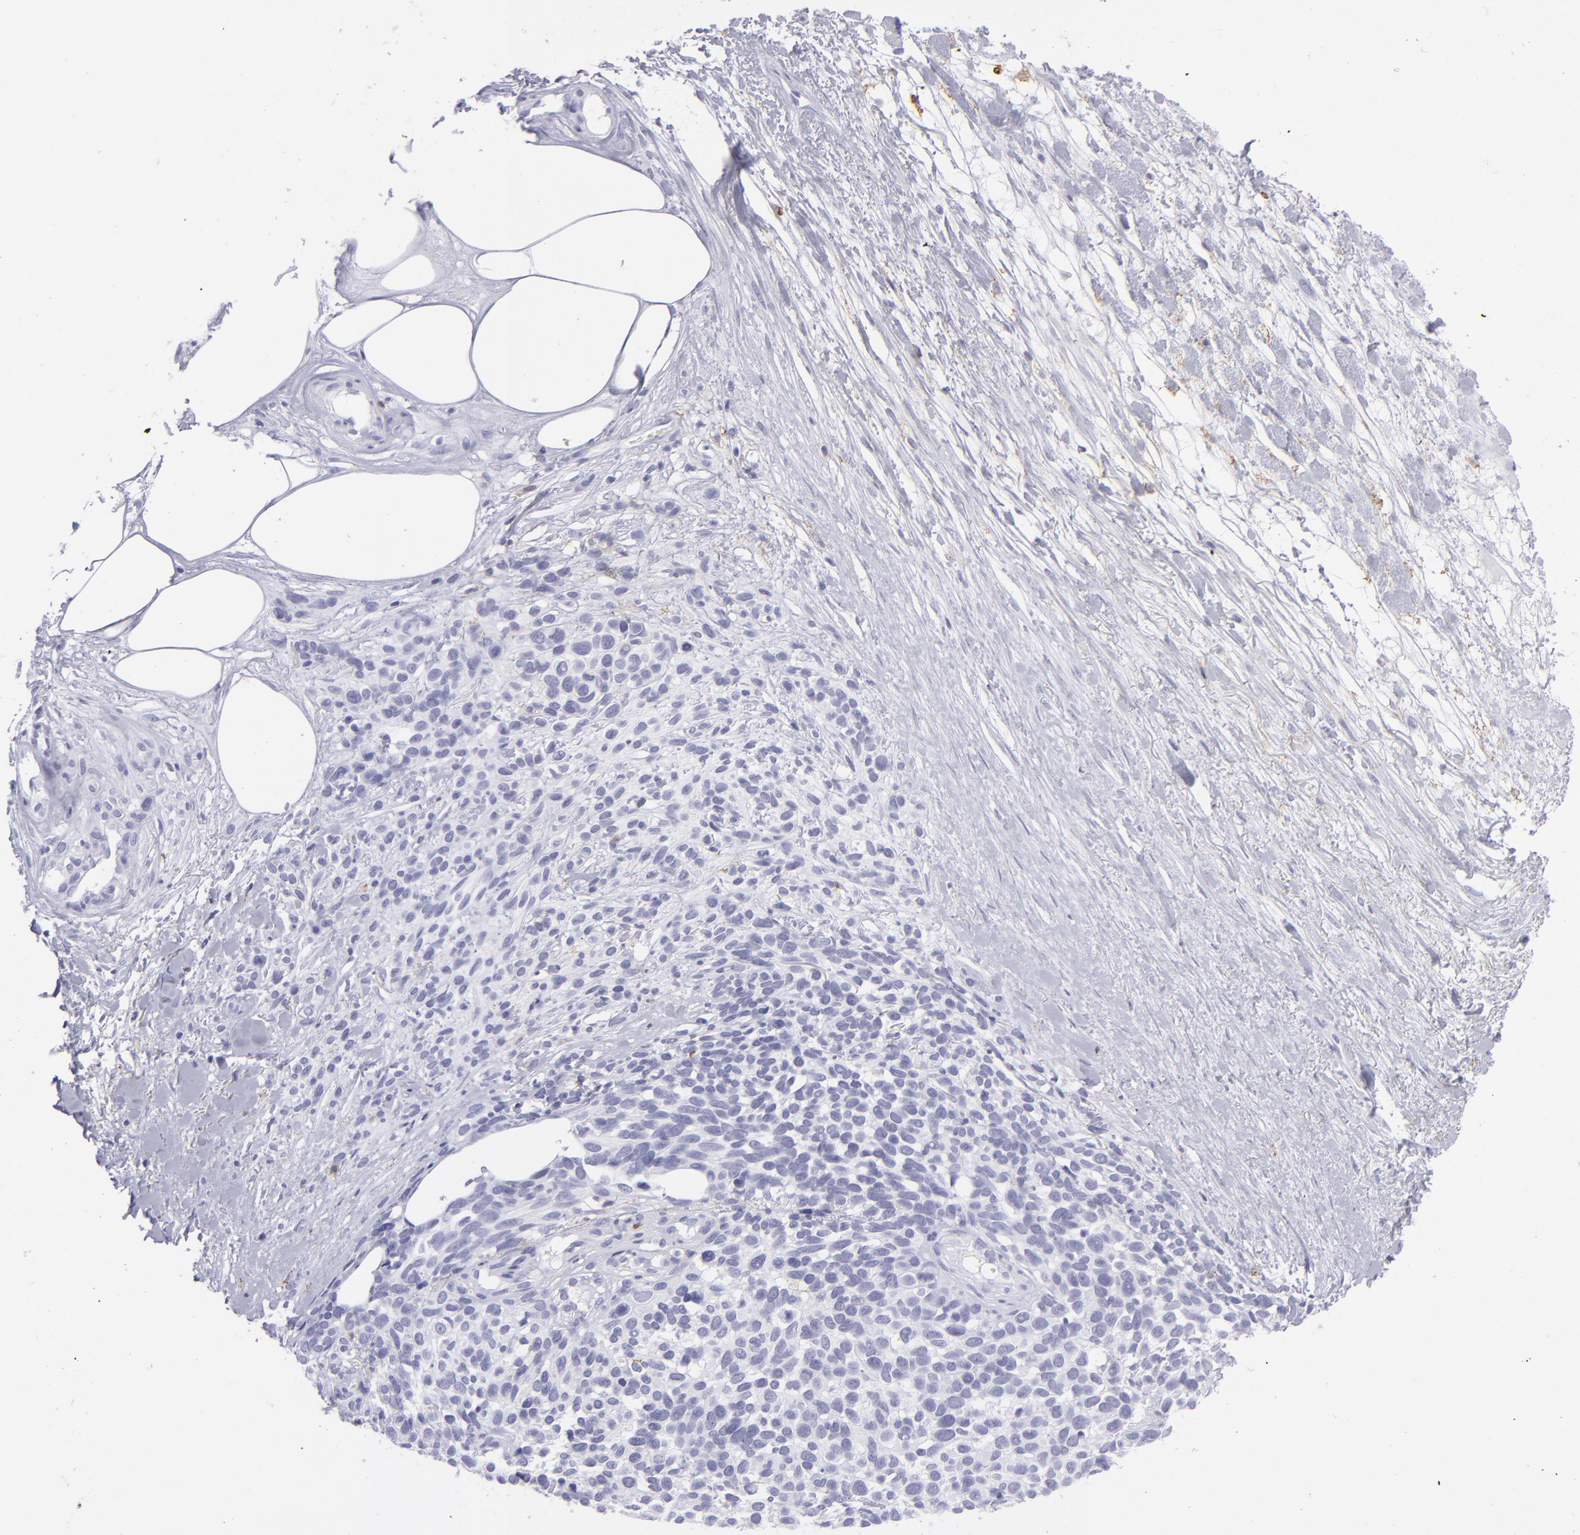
{"staining": {"intensity": "negative", "quantity": "none", "location": "none"}, "tissue": "melanoma", "cell_type": "Tumor cells", "image_type": "cancer", "snomed": [{"axis": "morphology", "description": "Malignant melanoma, NOS"}, {"axis": "topography", "description": "Skin"}], "caption": "DAB immunohistochemical staining of melanoma reveals no significant staining in tumor cells.", "gene": "SELPLG", "patient": {"sex": "female", "age": 85}}